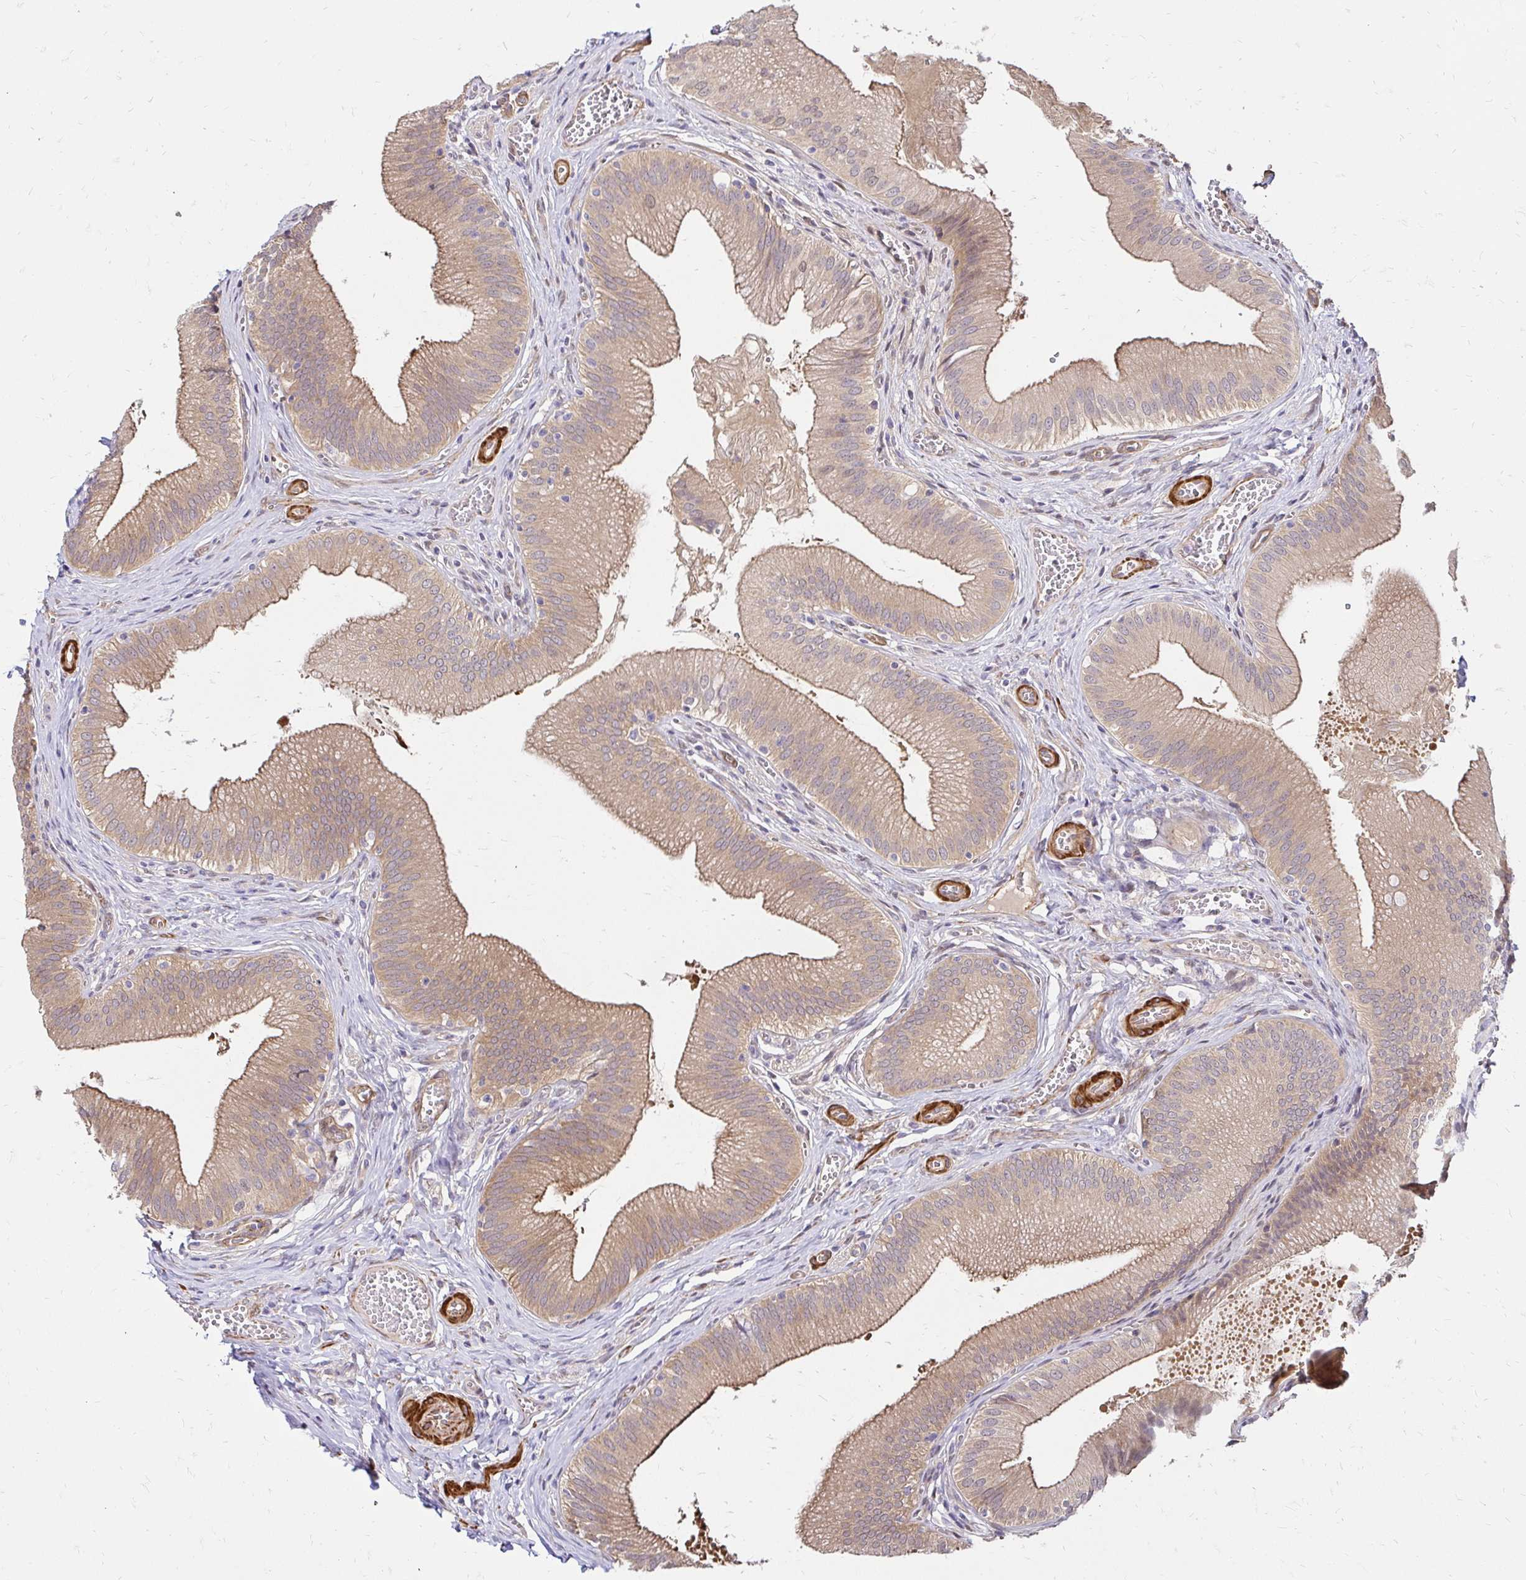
{"staining": {"intensity": "weak", "quantity": ">75%", "location": "cytoplasmic/membranous,nuclear"}, "tissue": "gallbladder", "cell_type": "Glandular cells", "image_type": "normal", "snomed": [{"axis": "morphology", "description": "Normal tissue, NOS"}, {"axis": "topography", "description": "Gallbladder"}], "caption": "The photomicrograph reveals immunohistochemical staining of normal gallbladder. There is weak cytoplasmic/membranous,nuclear staining is appreciated in approximately >75% of glandular cells.", "gene": "YAP1", "patient": {"sex": "male", "age": 17}}